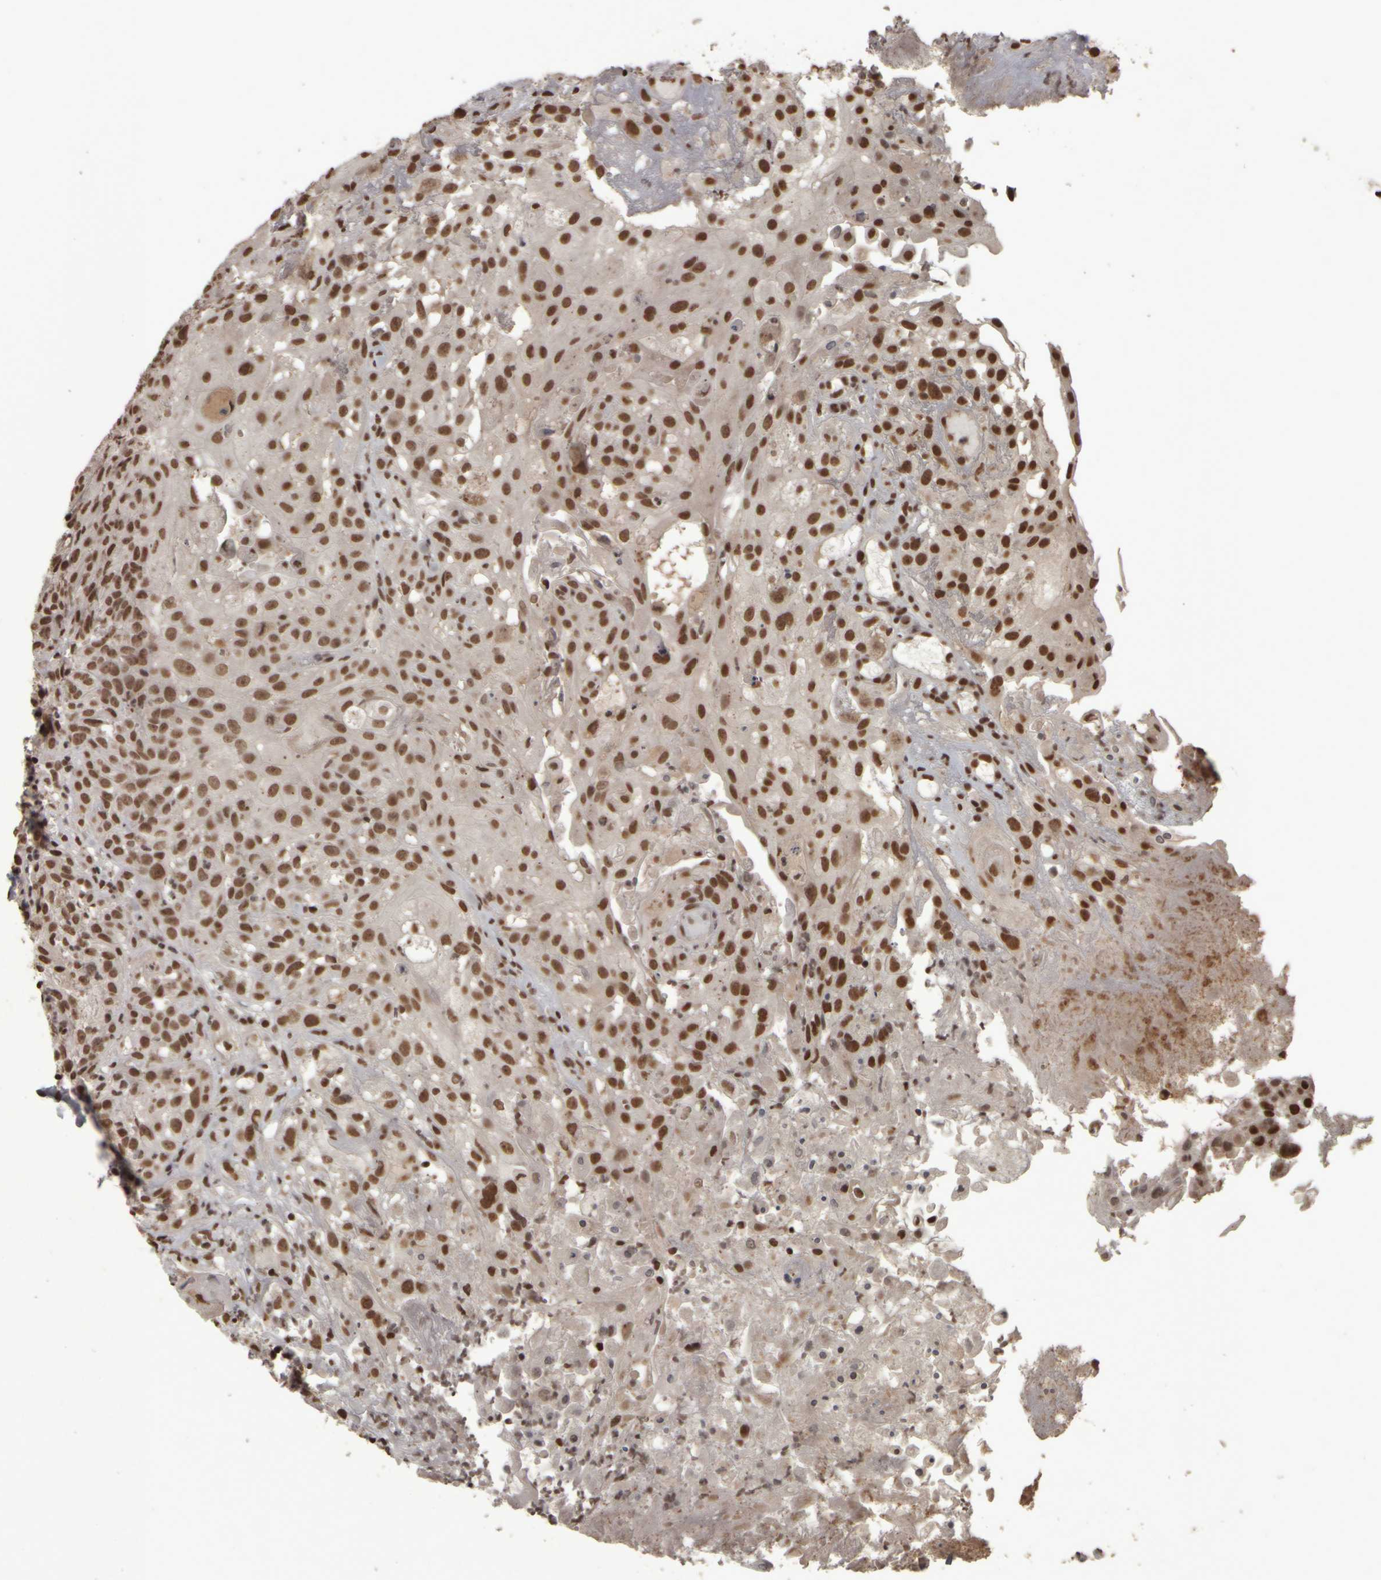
{"staining": {"intensity": "moderate", "quantity": ">75%", "location": "nuclear"}, "tissue": "oral mucosa", "cell_type": "Squamous epithelial cells", "image_type": "normal", "snomed": [{"axis": "morphology", "description": "Normal tissue, NOS"}, {"axis": "topography", "description": "Oral tissue"}], "caption": "Immunohistochemistry (IHC) of benign oral mucosa reveals medium levels of moderate nuclear positivity in about >75% of squamous epithelial cells.", "gene": "ZFHX4", "patient": {"sex": "male", "age": 60}}